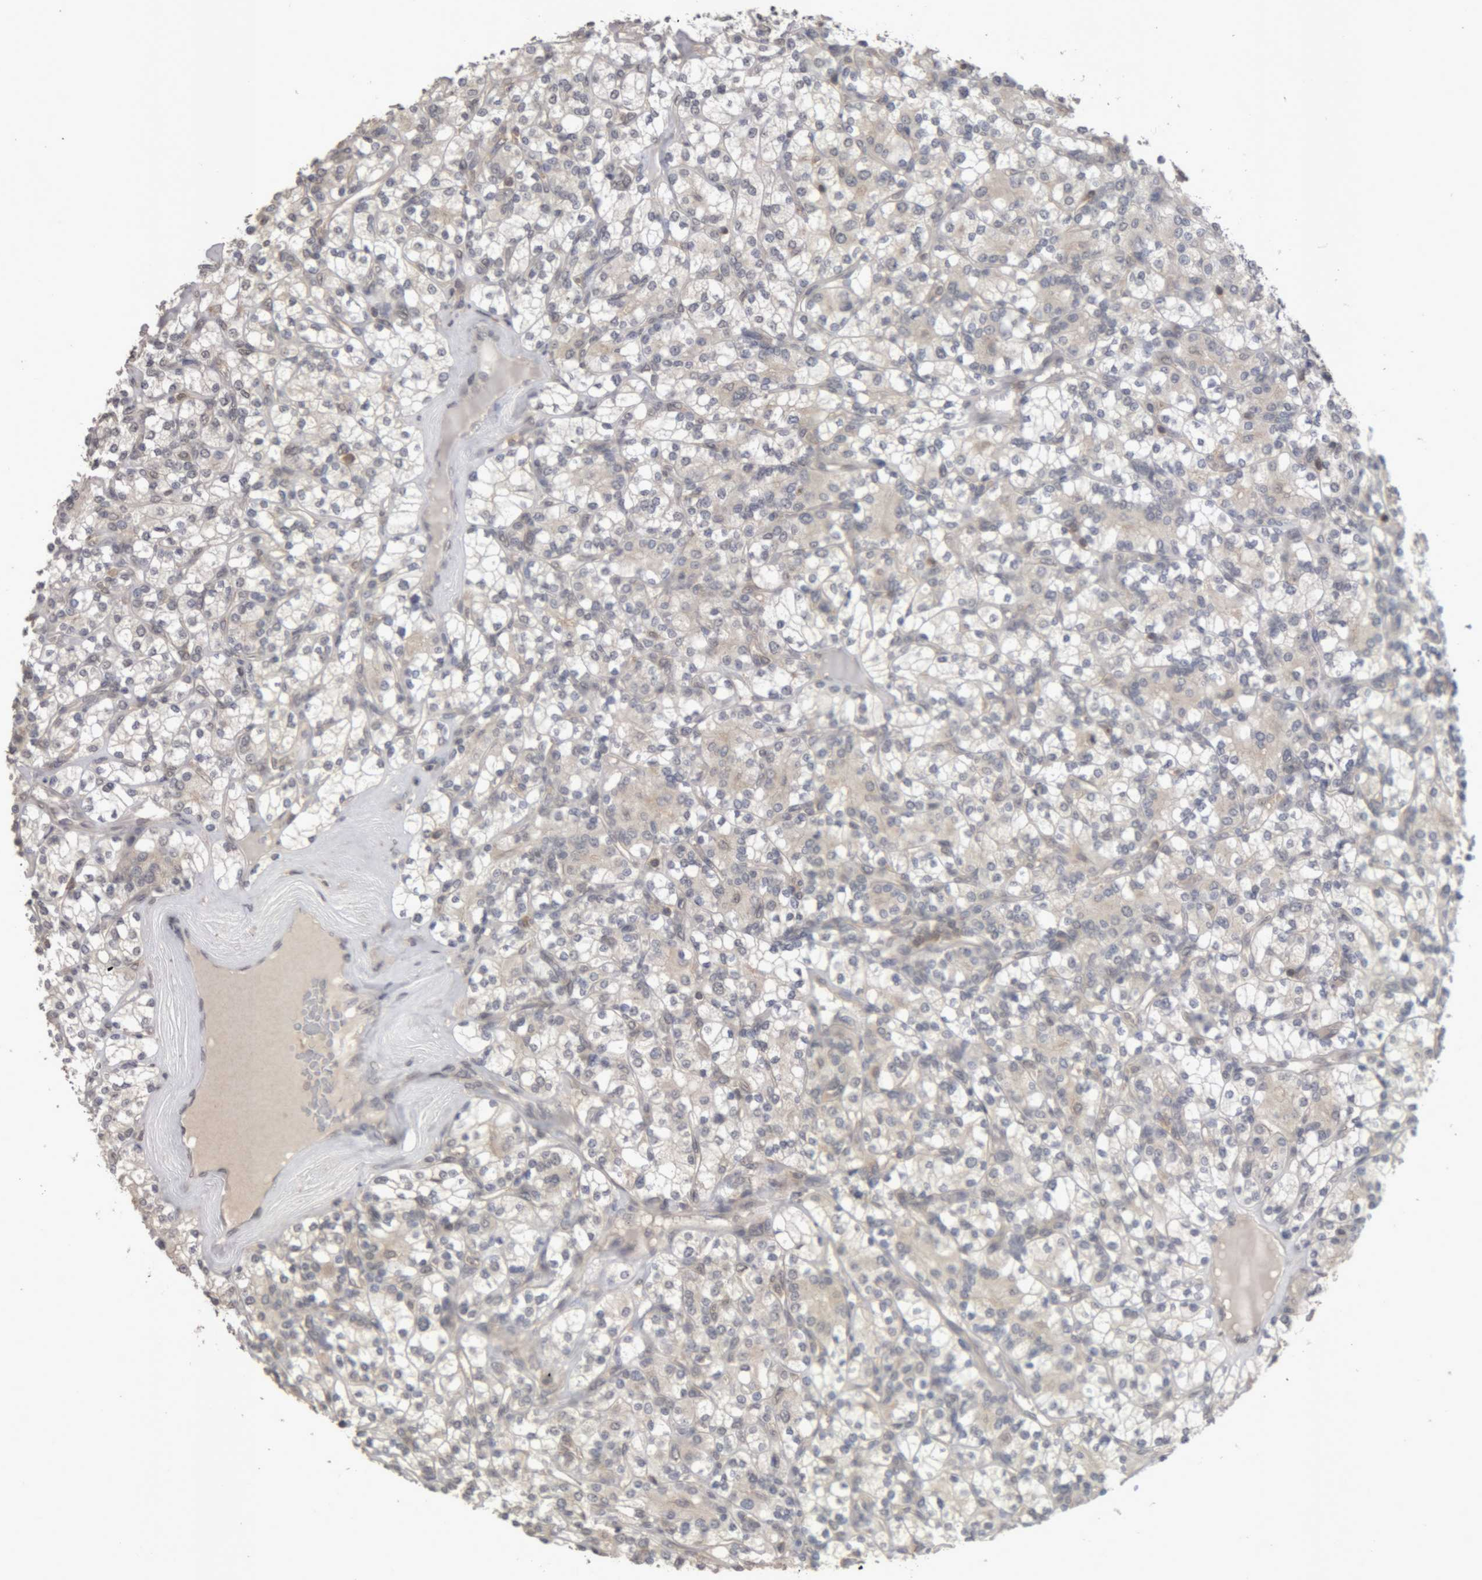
{"staining": {"intensity": "weak", "quantity": "<25%", "location": "cytoplasmic/membranous"}, "tissue": "renal cancer", "cell_type": "Tumor cells", "image_type": "cancer", "snomed": [{"axis": "morphology", "description": "Adenocarcinoma, NOS"}, {"axis": "topography", "description": "Kidney"}], "caption": "Immunohistochemistry of renal cancer shows no staining in tumor cells. Nuclei are stained in blue.", "gene": "NFATC2", "patient": {"sex": "male", "age": 77}}